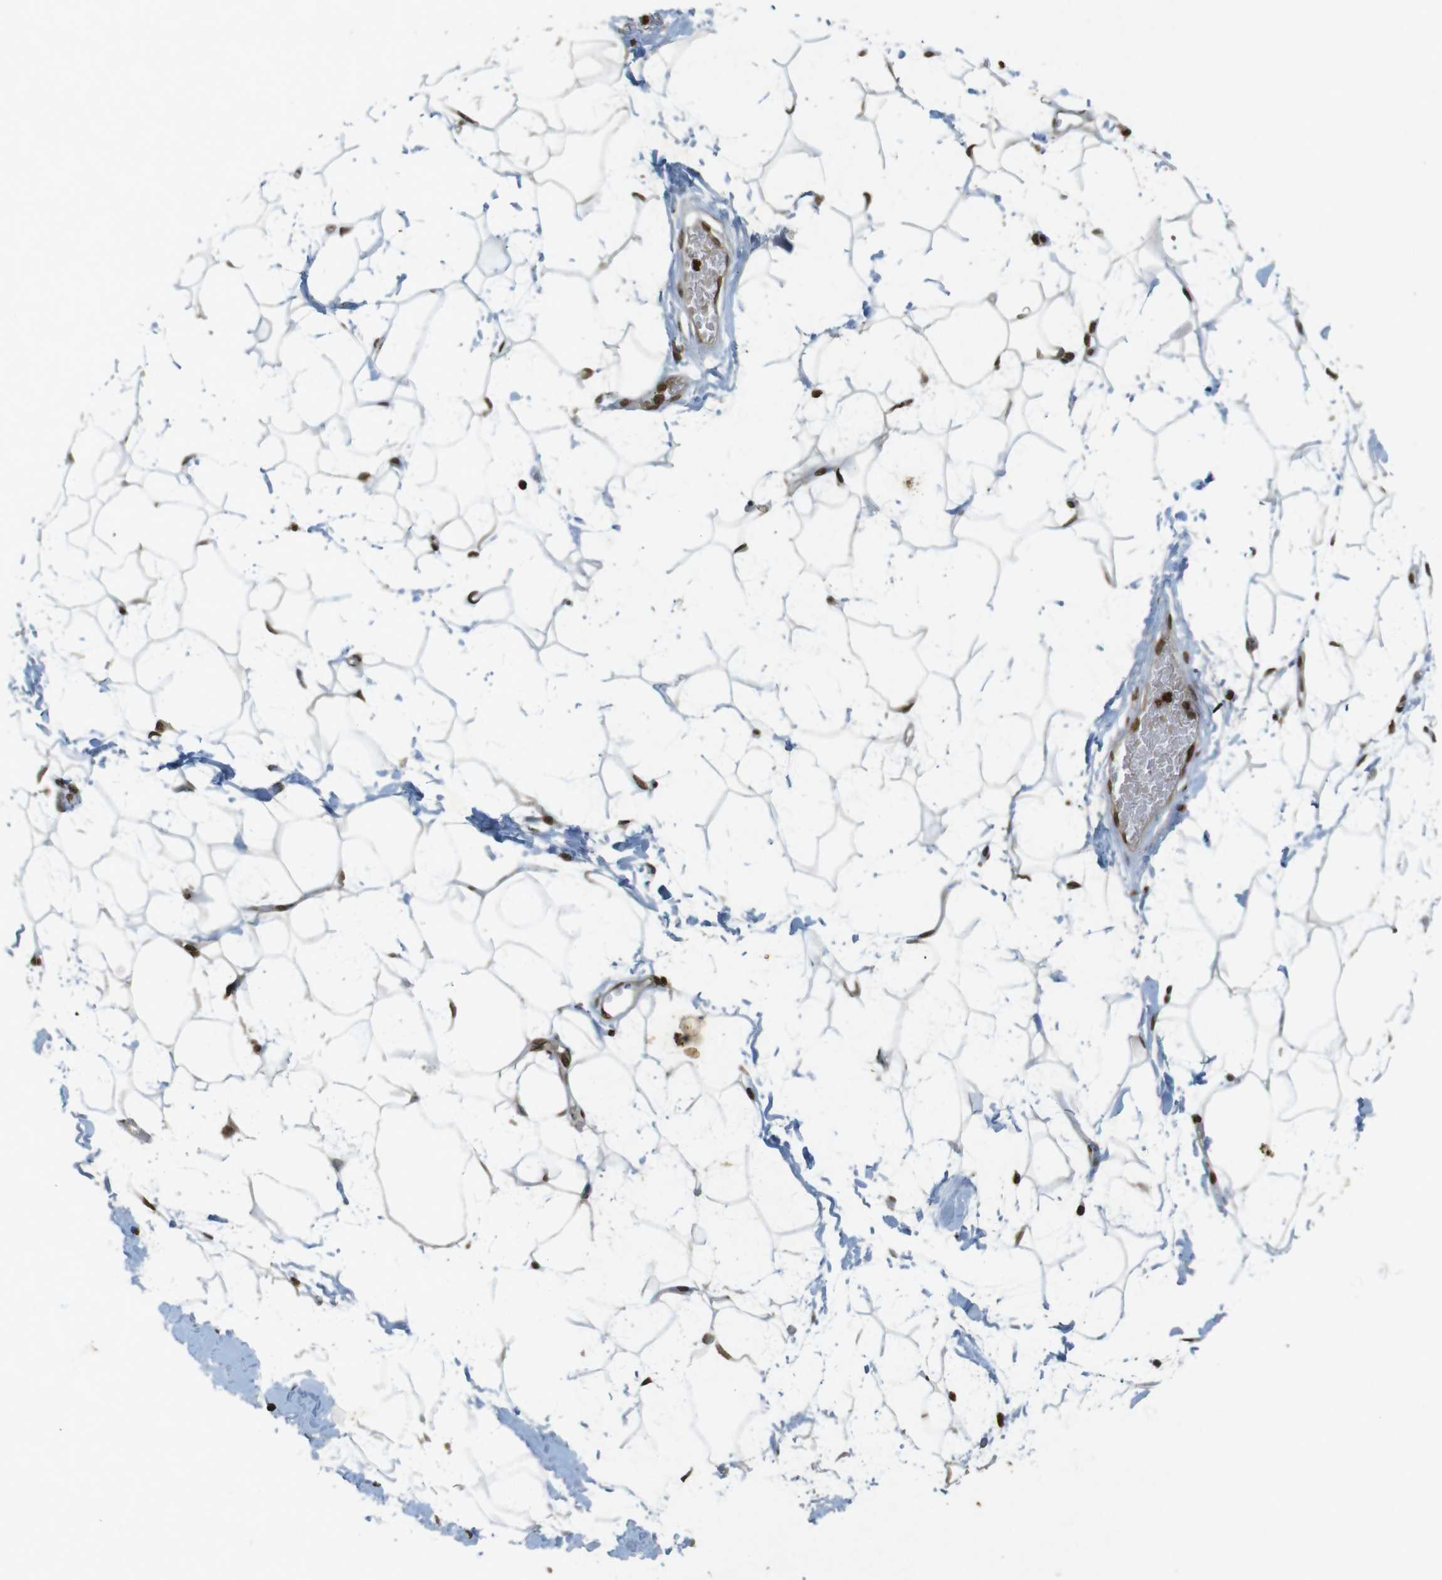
{"staining": {"intensity": "moderate", "quantity": ">75%", "location": "nuclear"}, "tissue": "adipose tissue", "cell_type": "Adipocytes", "image_type": "normal", "snomed": [{"axis": "morphology", "description": "Normal tissue, NOS"}, {"axis": "topography", "description": "Soft tissue"}], "caption": "Approximately >75% of adipocytes in normal human adipose tissue exhibit moderate nuclear protein positivity as visualized by brown immunohistochemical staining.", "gene": "ORC4", "patient": {"sex": "male", "age": 72}}